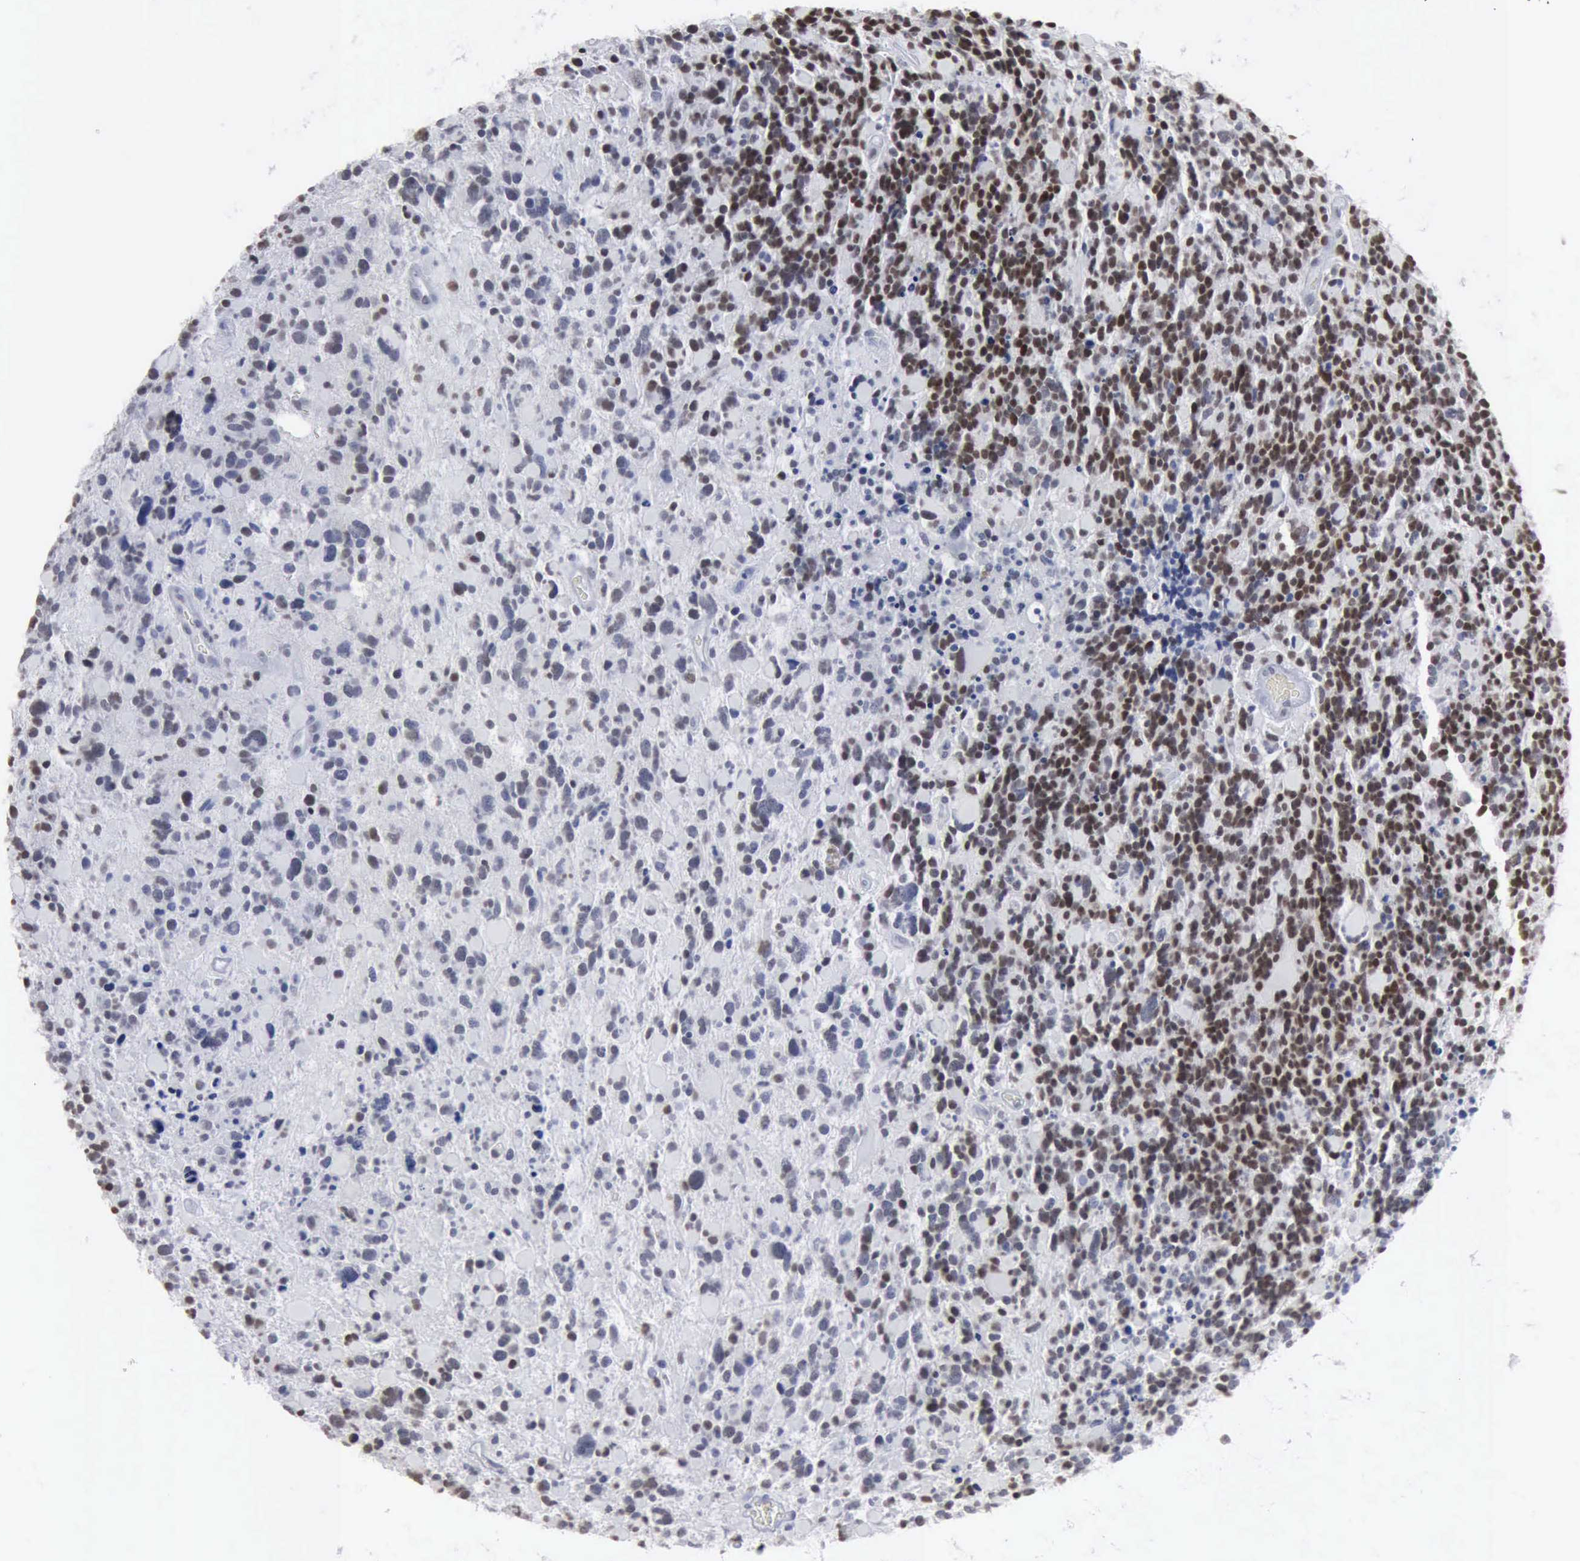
{"staining": {"intensity": "negative", "quantity": "none", "location": "none"}, "tissue": "glioma", "cell_type": "Tumor cells", "image_type": "cancer", "snomed": [{"axis": "morphology", "description": "Glioma, malignant, High grade"}, {"axis": "topography", "description": "Brain"}], "caption": "IHC of human malignant glioma (high-grade) displays no staining in tumor cells.", "gene": "XPA", "patient": {"sex": "female", "age": 37}}